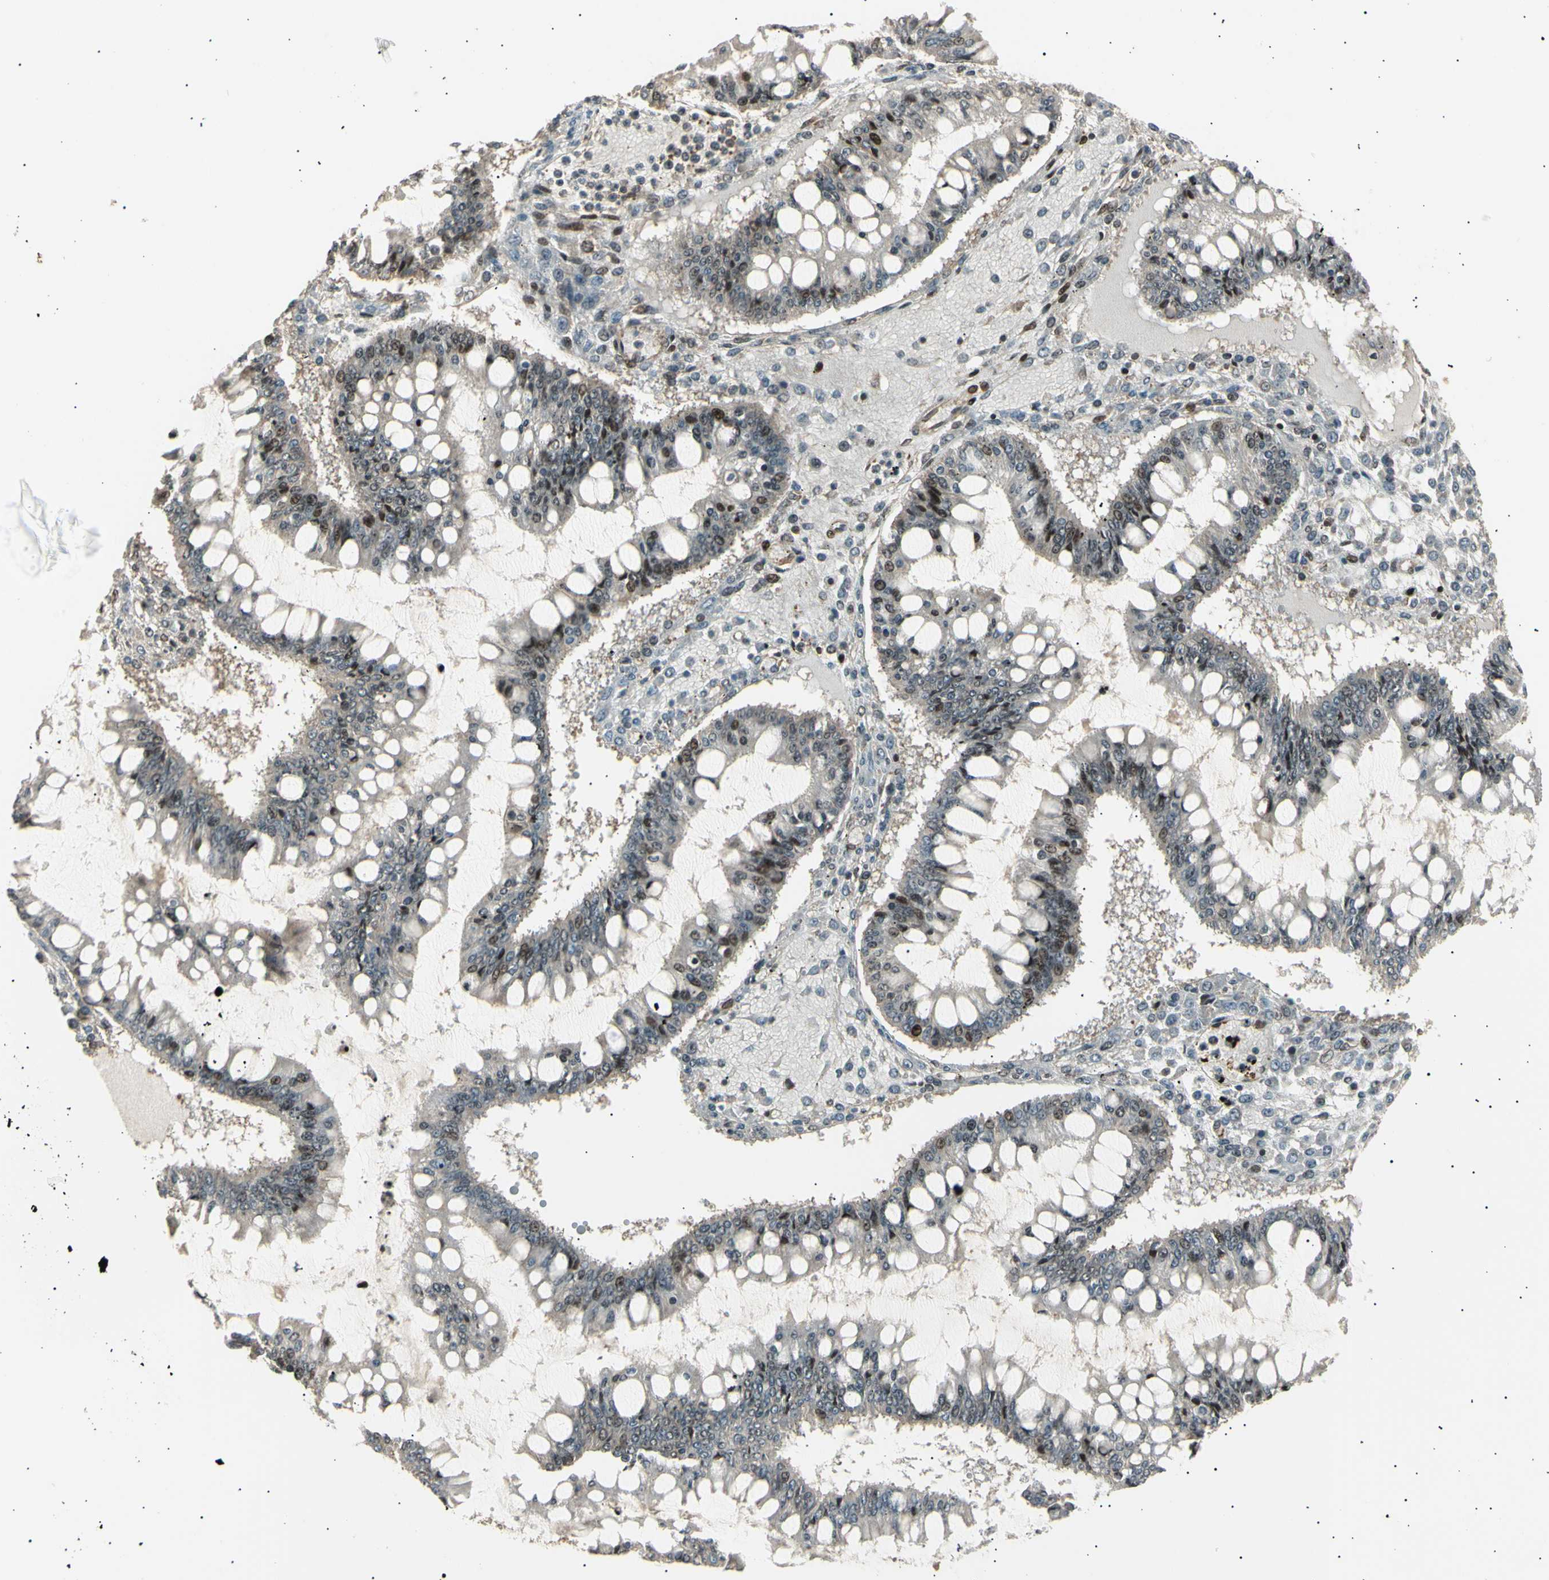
{"staining": {"intensity": "weak", "quantity": "<25%", "location": "cytoplasmic/membranous,nuclear"}, "tissue": "ovarian cancer", "cell_type": "Tumor cells", "image_type": "cancer", "snomed": [{"axis": "morphology", "description": "Cystadenocarcinoma, mucinous, NOS"}, {"axis": "topography", "description": "Ovary"}], "caption": "Mucinous cystadenocarcinoma (ovarian) was stained to show a protein in brown. There is no significant staining in tumor cells.", "gene": "NUAK2", "patient": {"sex": "female", "age": 73}}